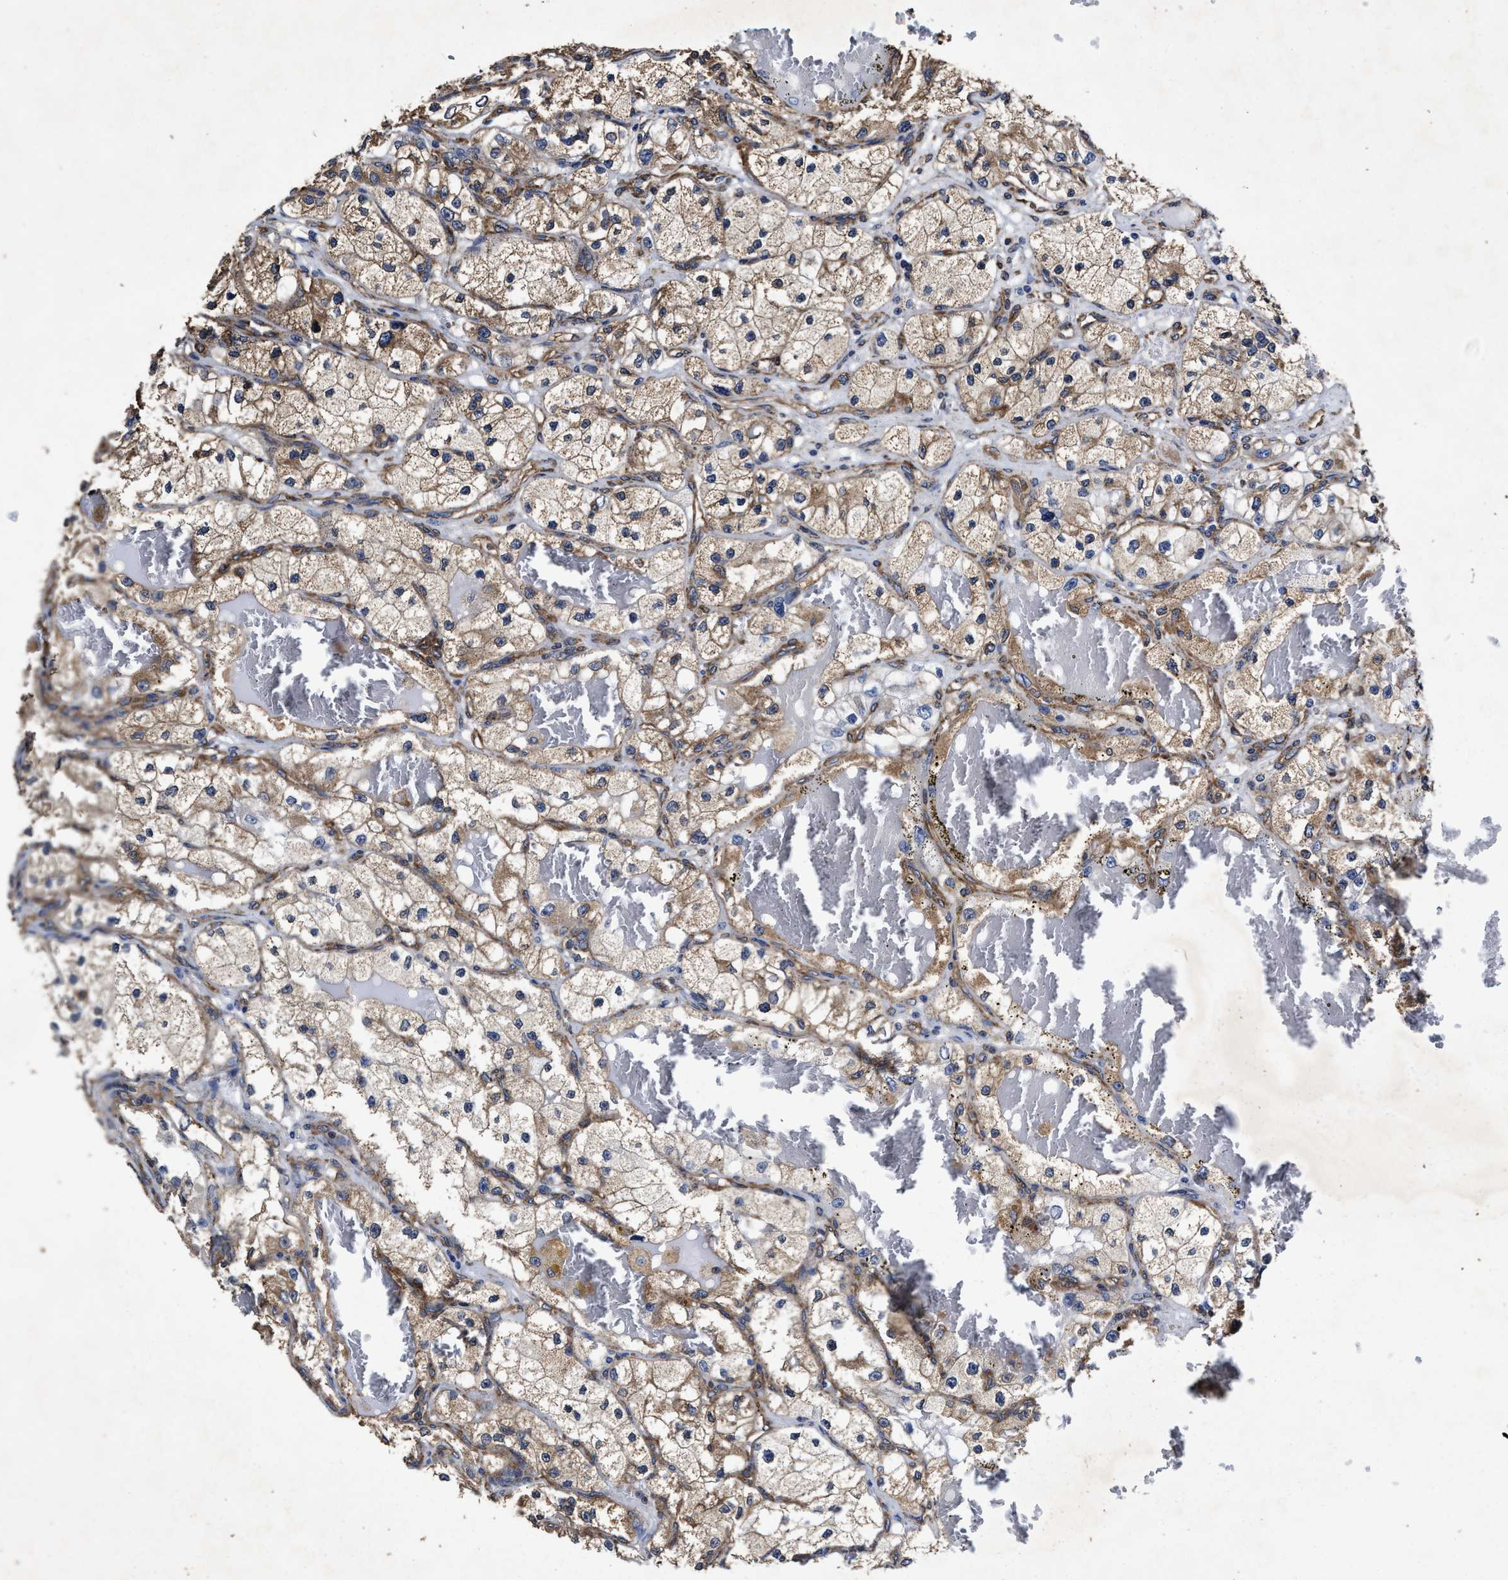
{"staining": {"intensity": "moderate", "quantity": ">75%", "location": "cytoplasmic/membranous"}, "tissue": "renal cancer", "cell_type": "Tumor cells", "image_type": "cancer", "snomed": [{"axis": "morphology", "description": "Adenocarcinoma, NOS"}, {"axis": "topography", "description": "Kidney"}], "caption": "The photomicrograph demonstrates a brown stain indicating the presence of a protein in the cytoplasmic/membranous of tumor cells in renal cancer (adenocarcinoma).", "gene": "SFXN4", "patient": {"sex": "female", "age": 57}}